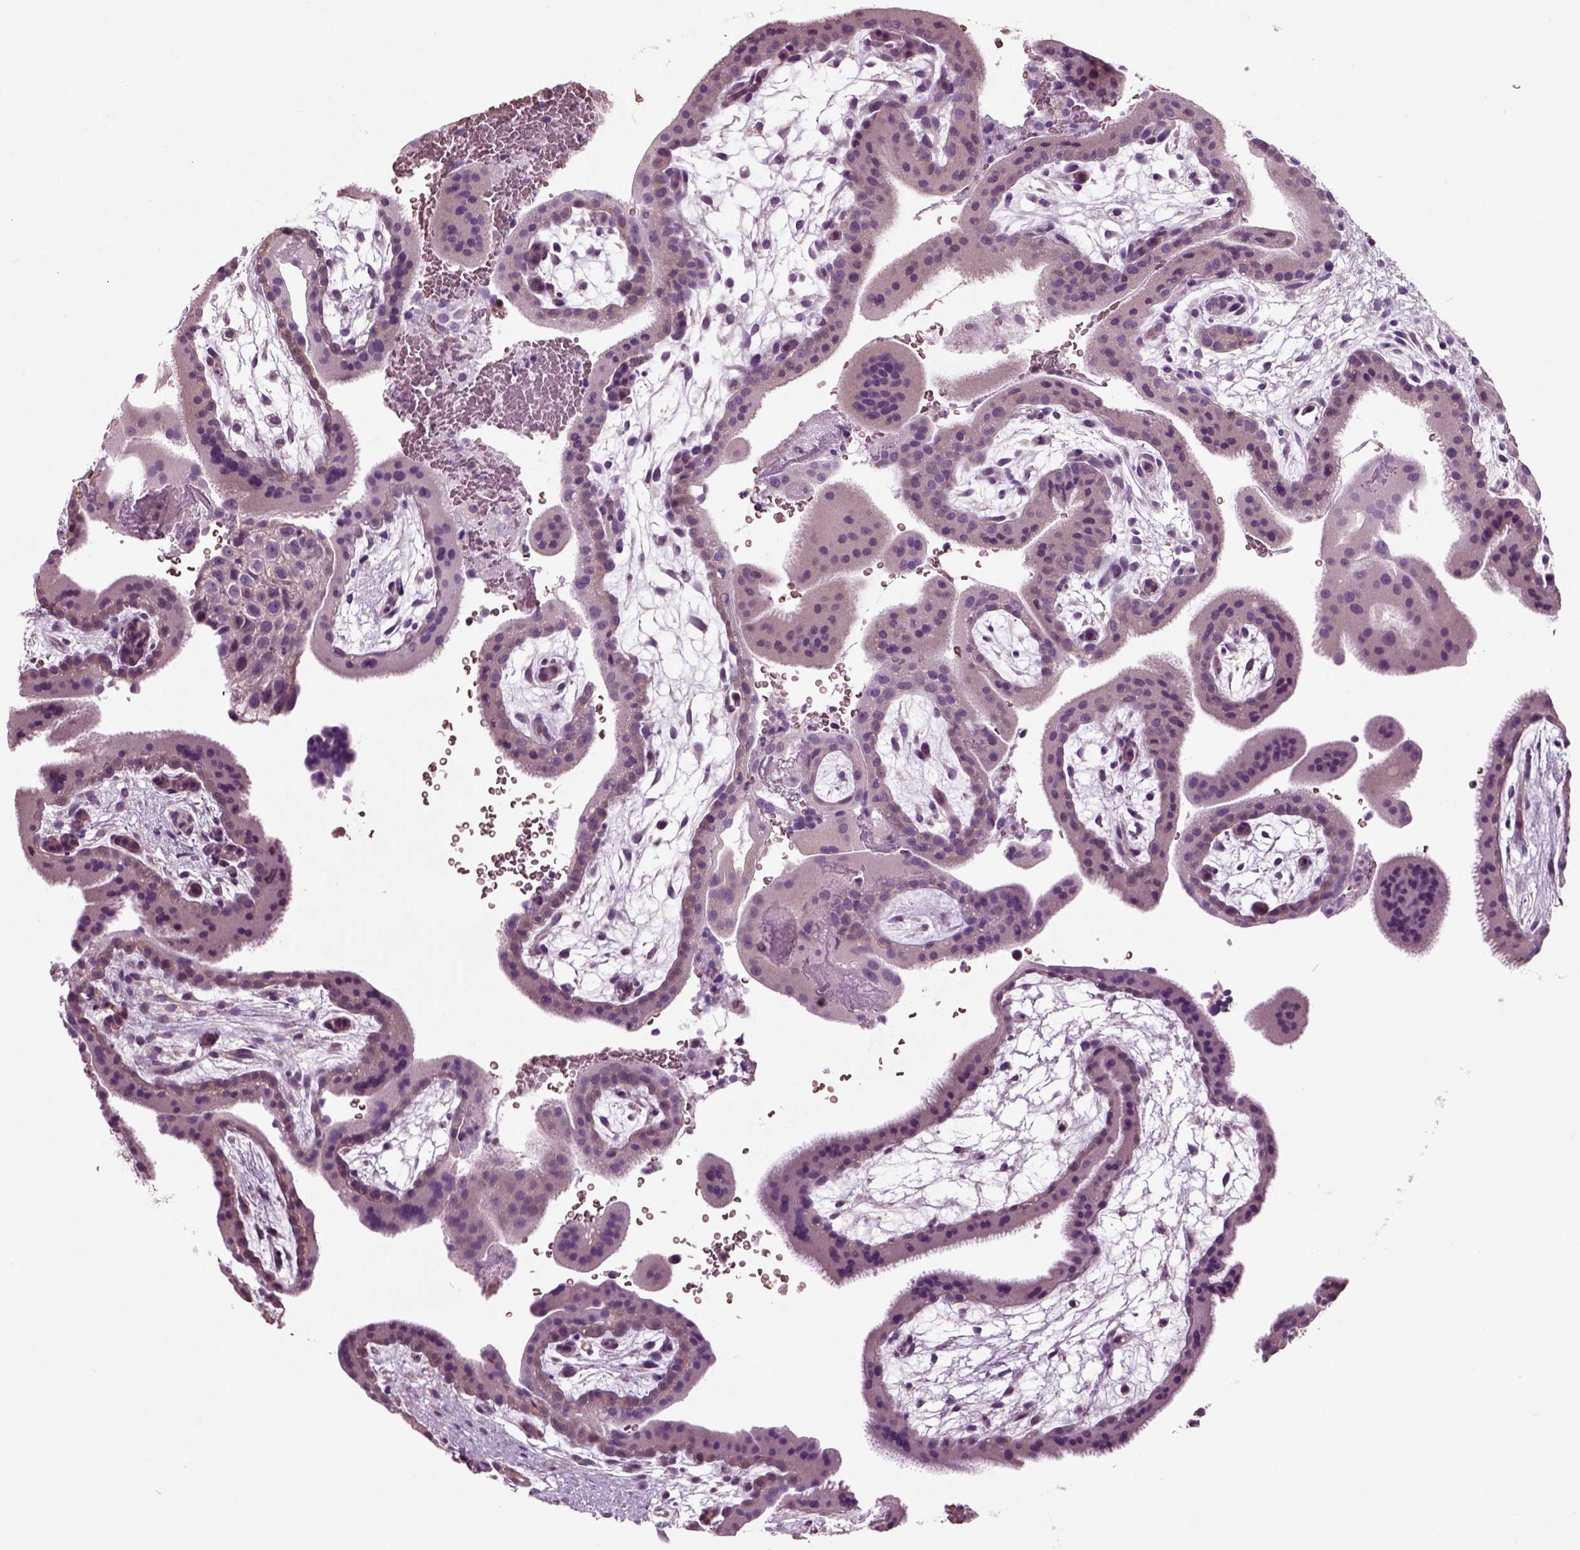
{"staining": {"intensity": "negative", "quantity": "none", "location": "none"}, "tissue": "placenta", "cell_type": "Decidual cells", "image_type": "normal", "snomed": [{"axis": "morphology", "description": "Normal tissue, NOS"}, {"axis": "topography", "description": "Placenta"}], "caption": "Immunohistochemical staining of benign placenta shows no significant positivity in decidual cells. (DAB immunohistochemistry with hematoxylin counter stain).", "gene": "CHGB", "patient": {"sex": "female", "age": 19}}